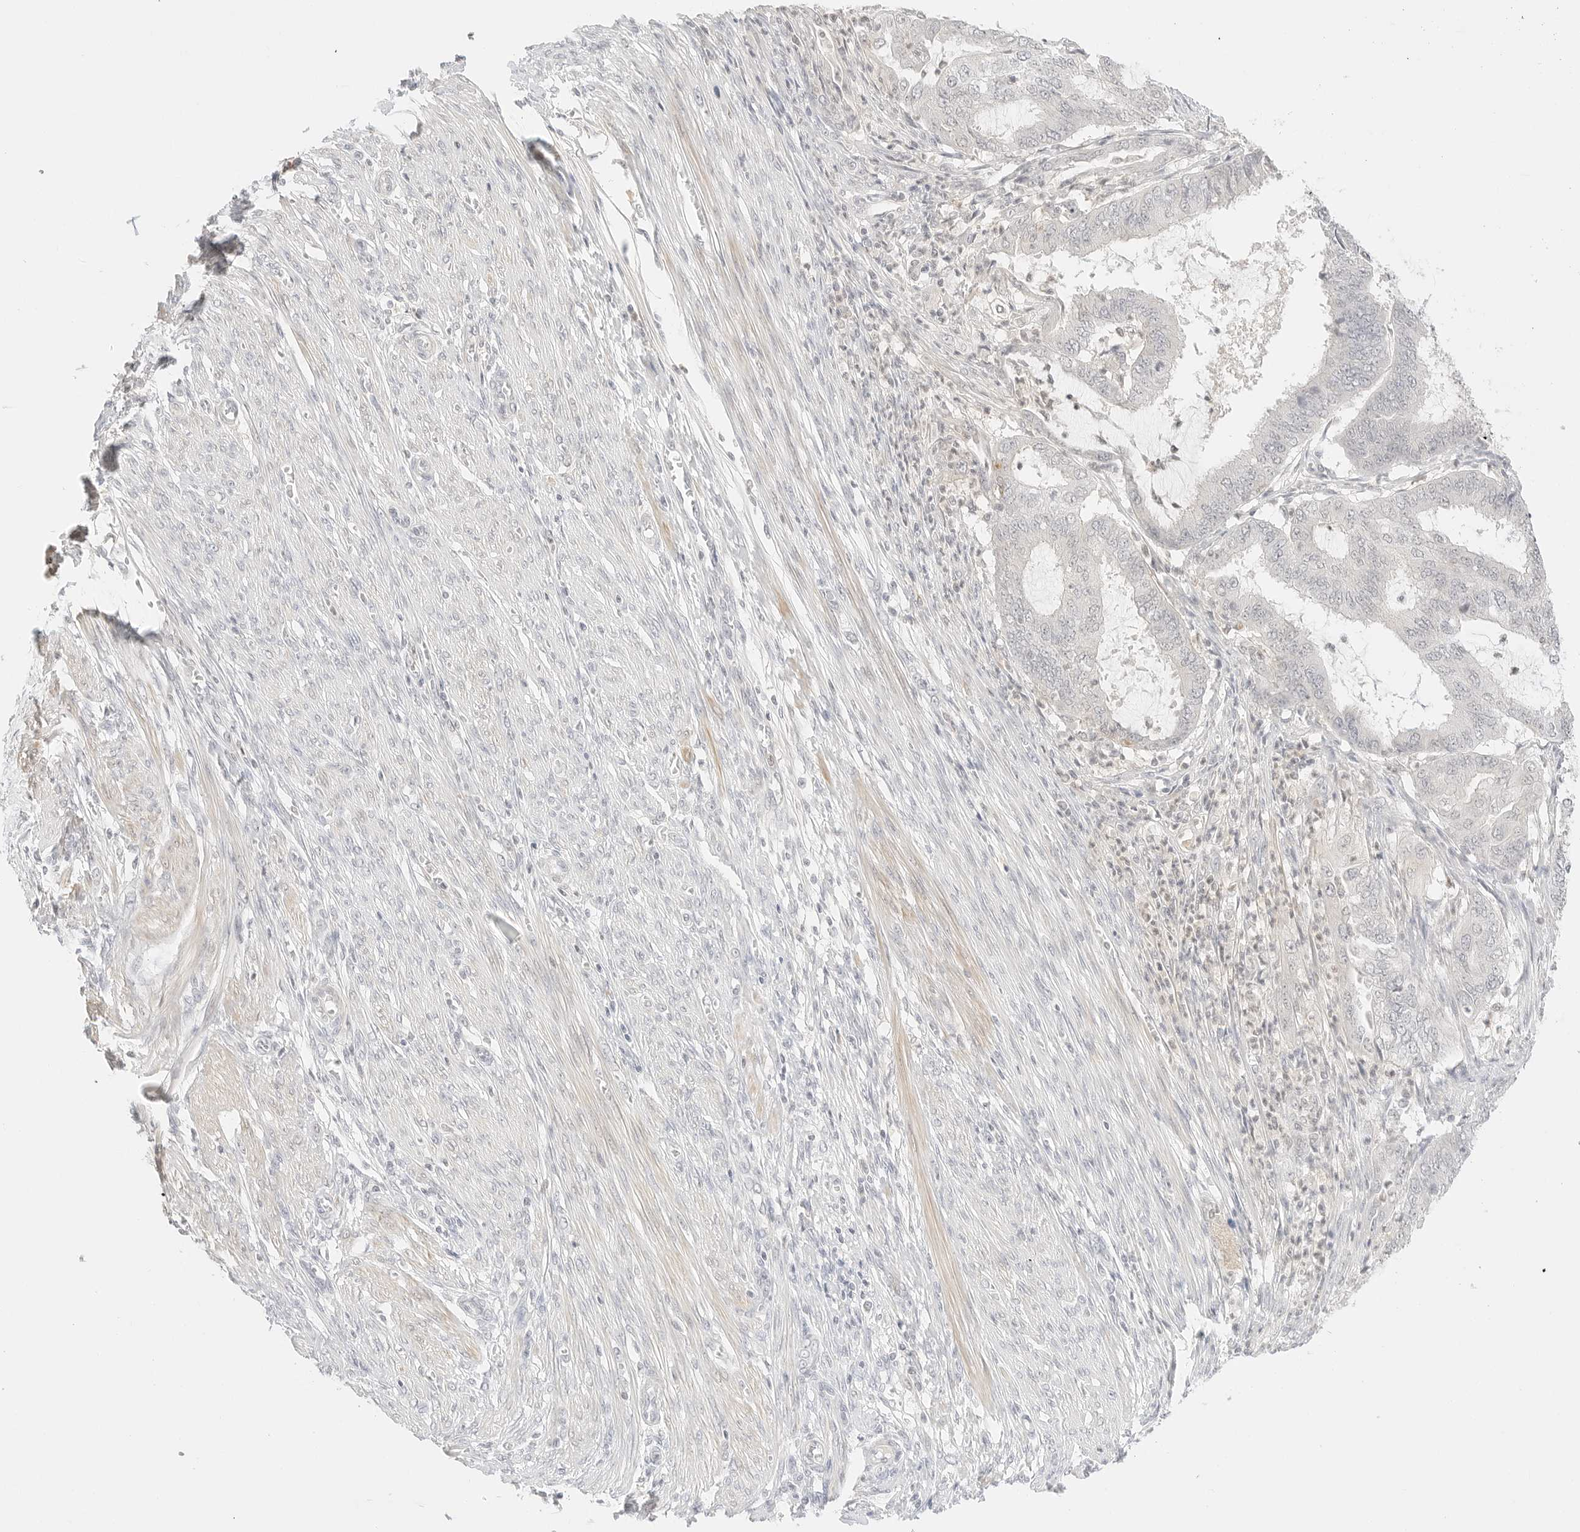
{"staining": {"intensity": "negative", "quantity": "none", "location": "none"}, "tissue": "endometrial cancer", "cell_type": "Tumor cells", "image_type": "cancer", "snomed": [{"axis": "morphology", "description": "Adenocarcinoma, NOS"}, {"axis": "topography", "description": "Endometrium"}], "caption": "Micrograph shows no protein expression in tumor cells of adenocarcinoma (endometrial) tissue.", "gene": "GNAS", "patient": {"sex": "female", "age": 51}}